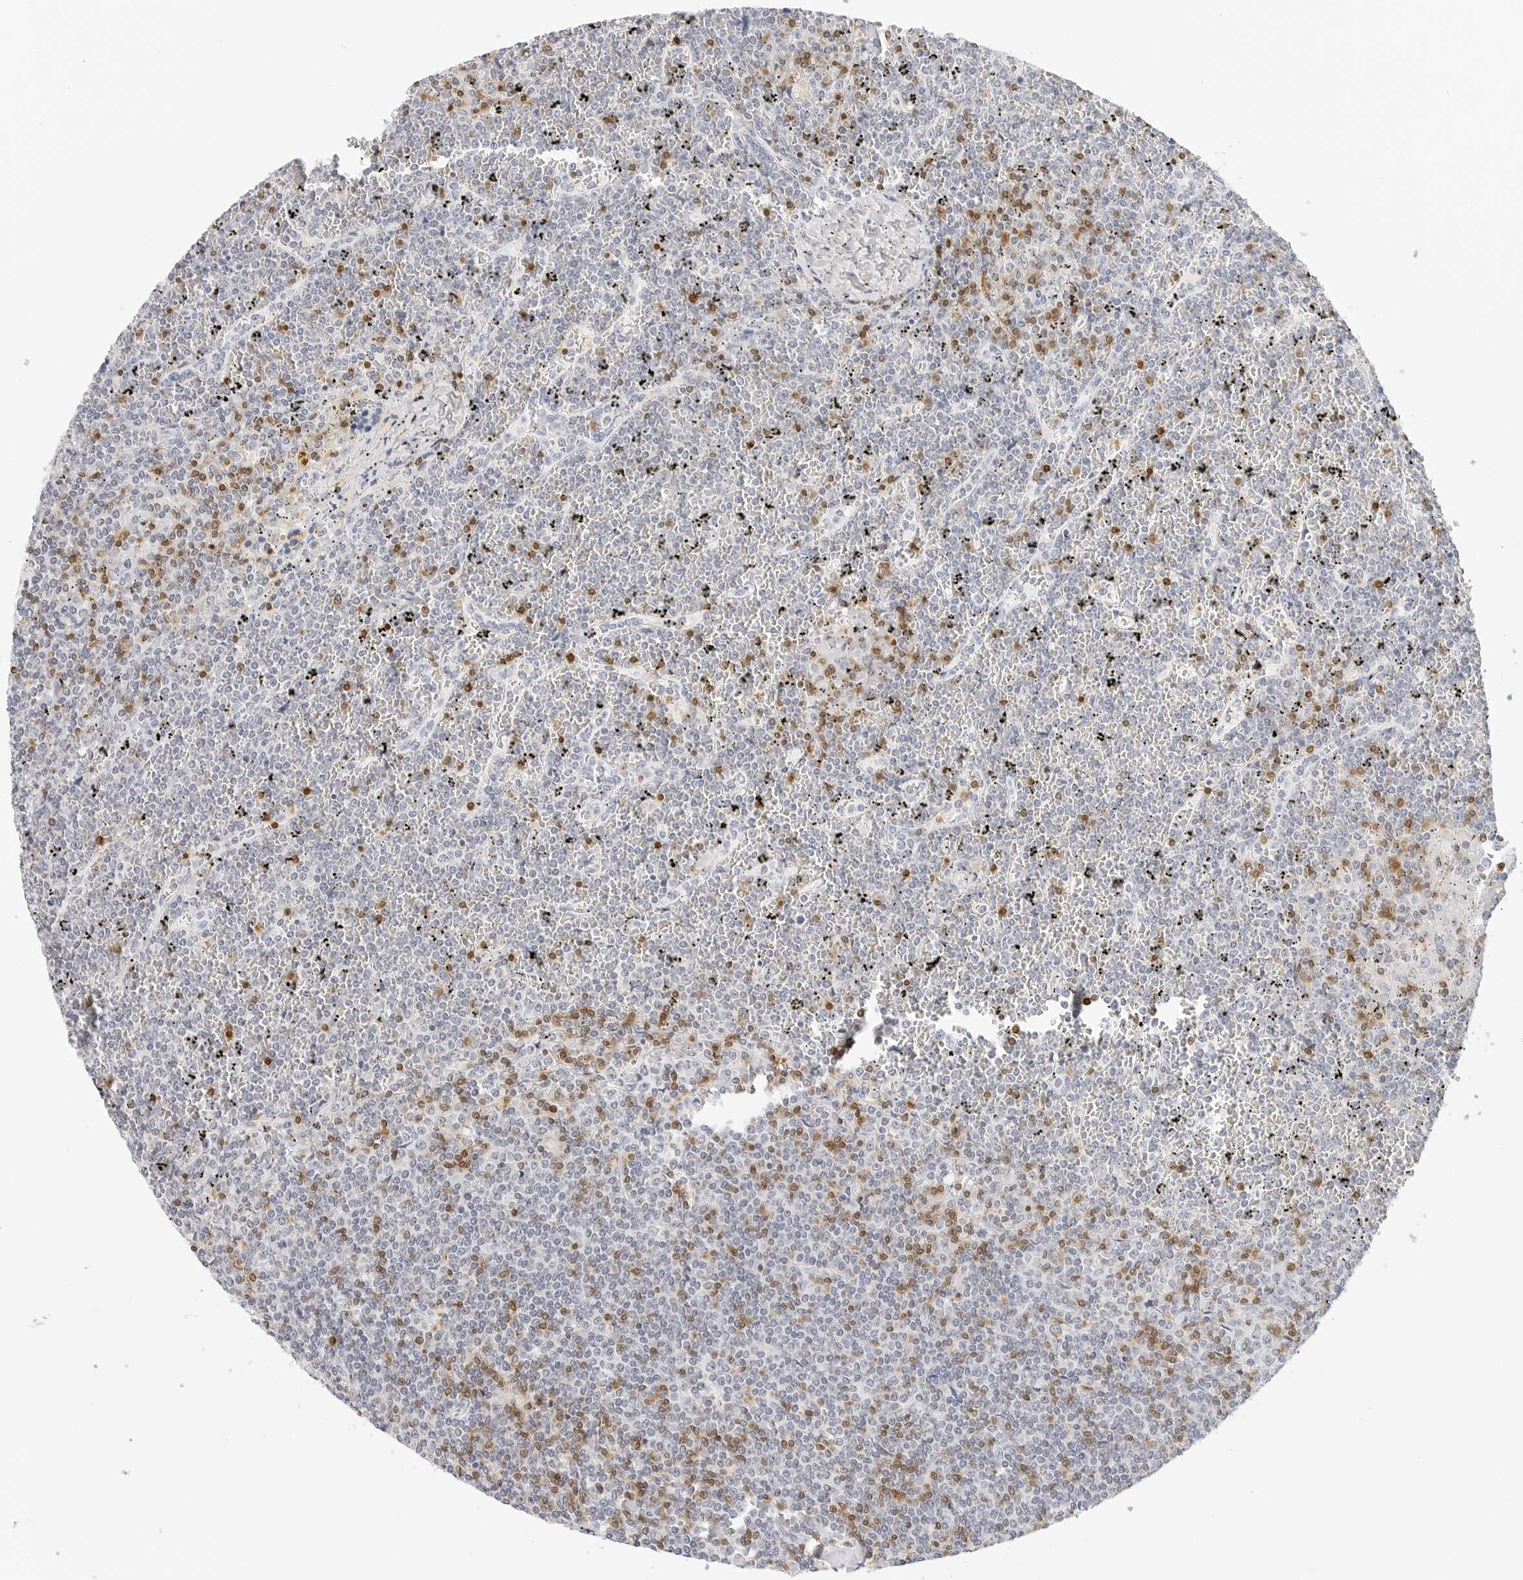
{"staining": {"intensity": "negative", "quantity": "none", "location": "none"}, "tissue": "lymphoma", "cell_type": "Tumor cells", "image_type": "cancer", "snomed": [{"axis": "morphology", "description": "Malignant lymphoma, non-Hodgkin's type, Low grade"}, {"axis": "topography", "description": "Spleen"}], "caption": "An image of lymphoma stained for a protein displays no brown staining in tumor cells.", "gene": "SLC9A3R1", "patient": {"sex": "female", "age": 19}}